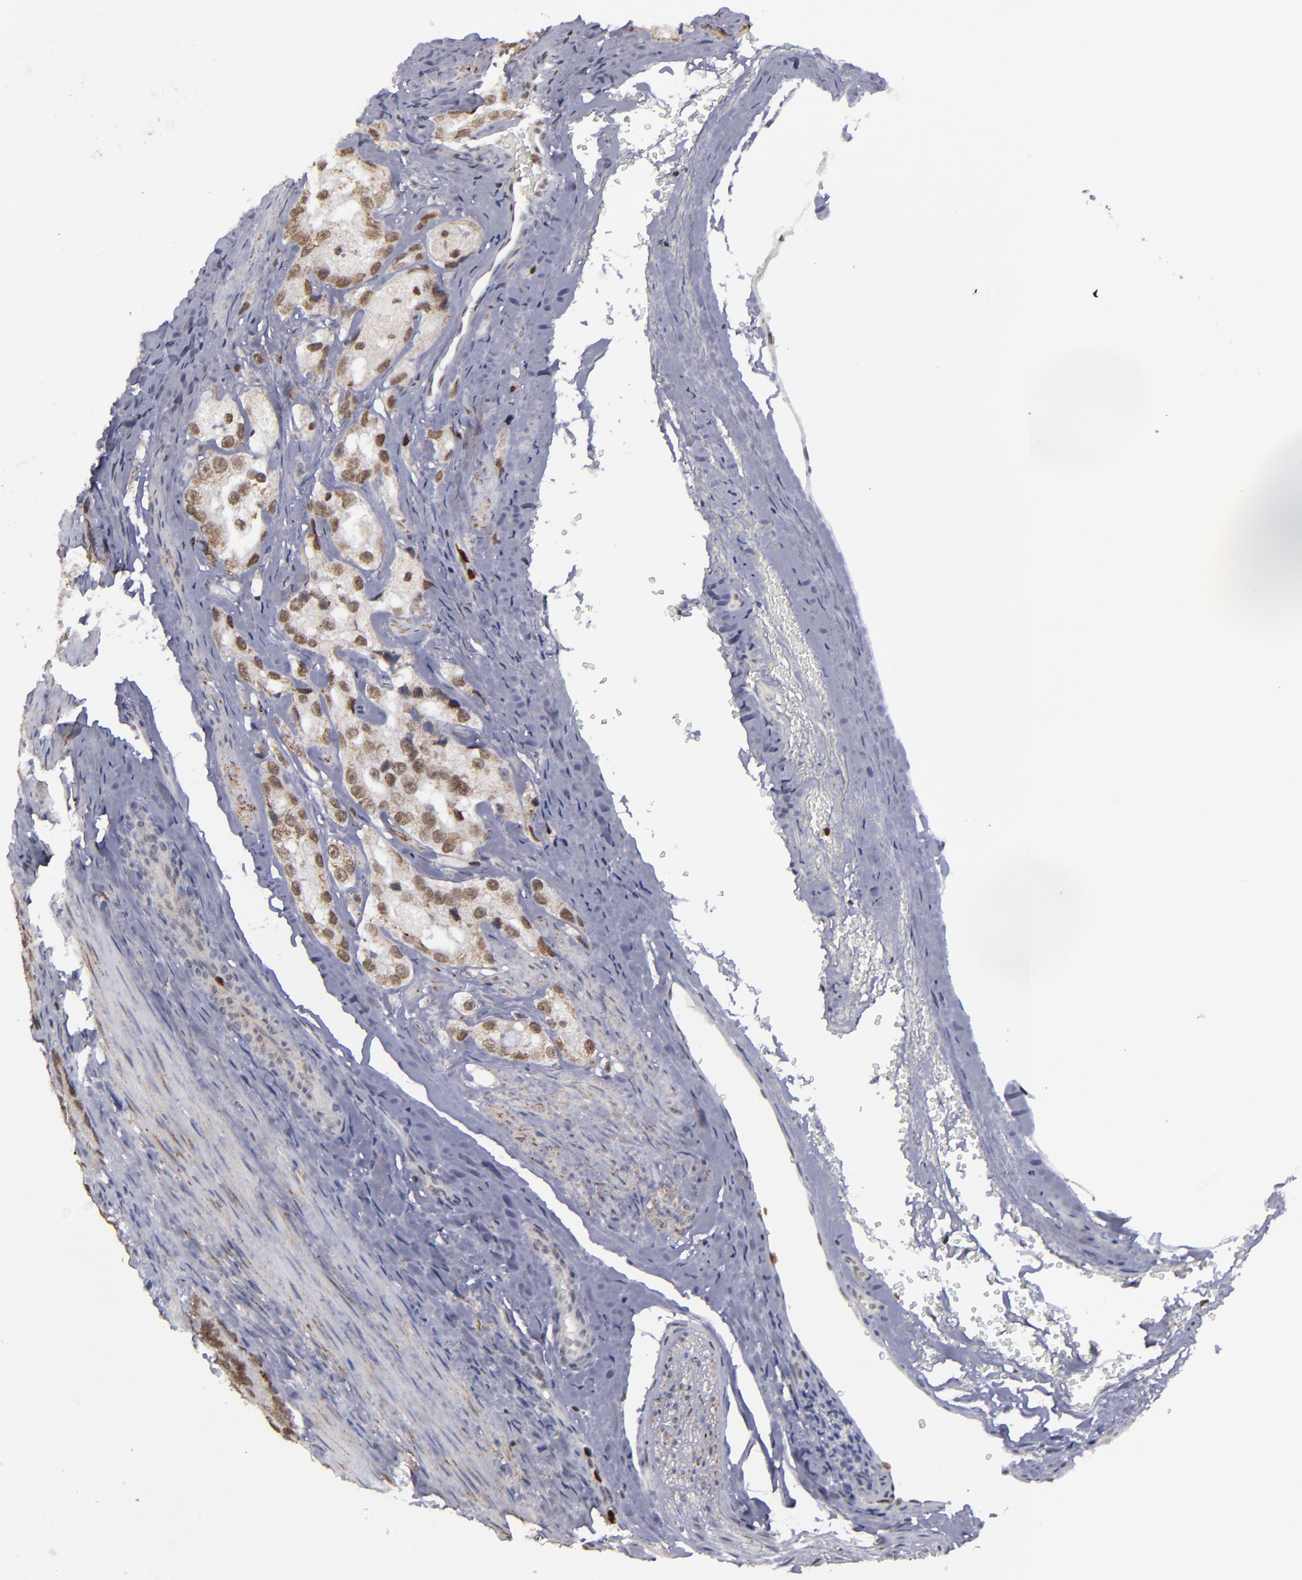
{"staining": {"intensity": "weak", "quantity": "25%-75%", "location": "cytoplasmic/membranous,nuclear"}, "tissue": "prostate cancer", "cell_type": "Tumor cells", "image_type": "cancer", "snomed": [{"axis": "morphology", "description": "Adenocarcinoma, High grade"}, {"axis": "topography", "description": "Prostate"}], "caption": "Brown immunohistochemical staining in prostate cancer demonstrates weak cytoplasmic/membranous and nuclear positivity in about 25%-75% of tumor cells.", "gene": "RREB1", "patient": {"sex": "male", "age": 63}}